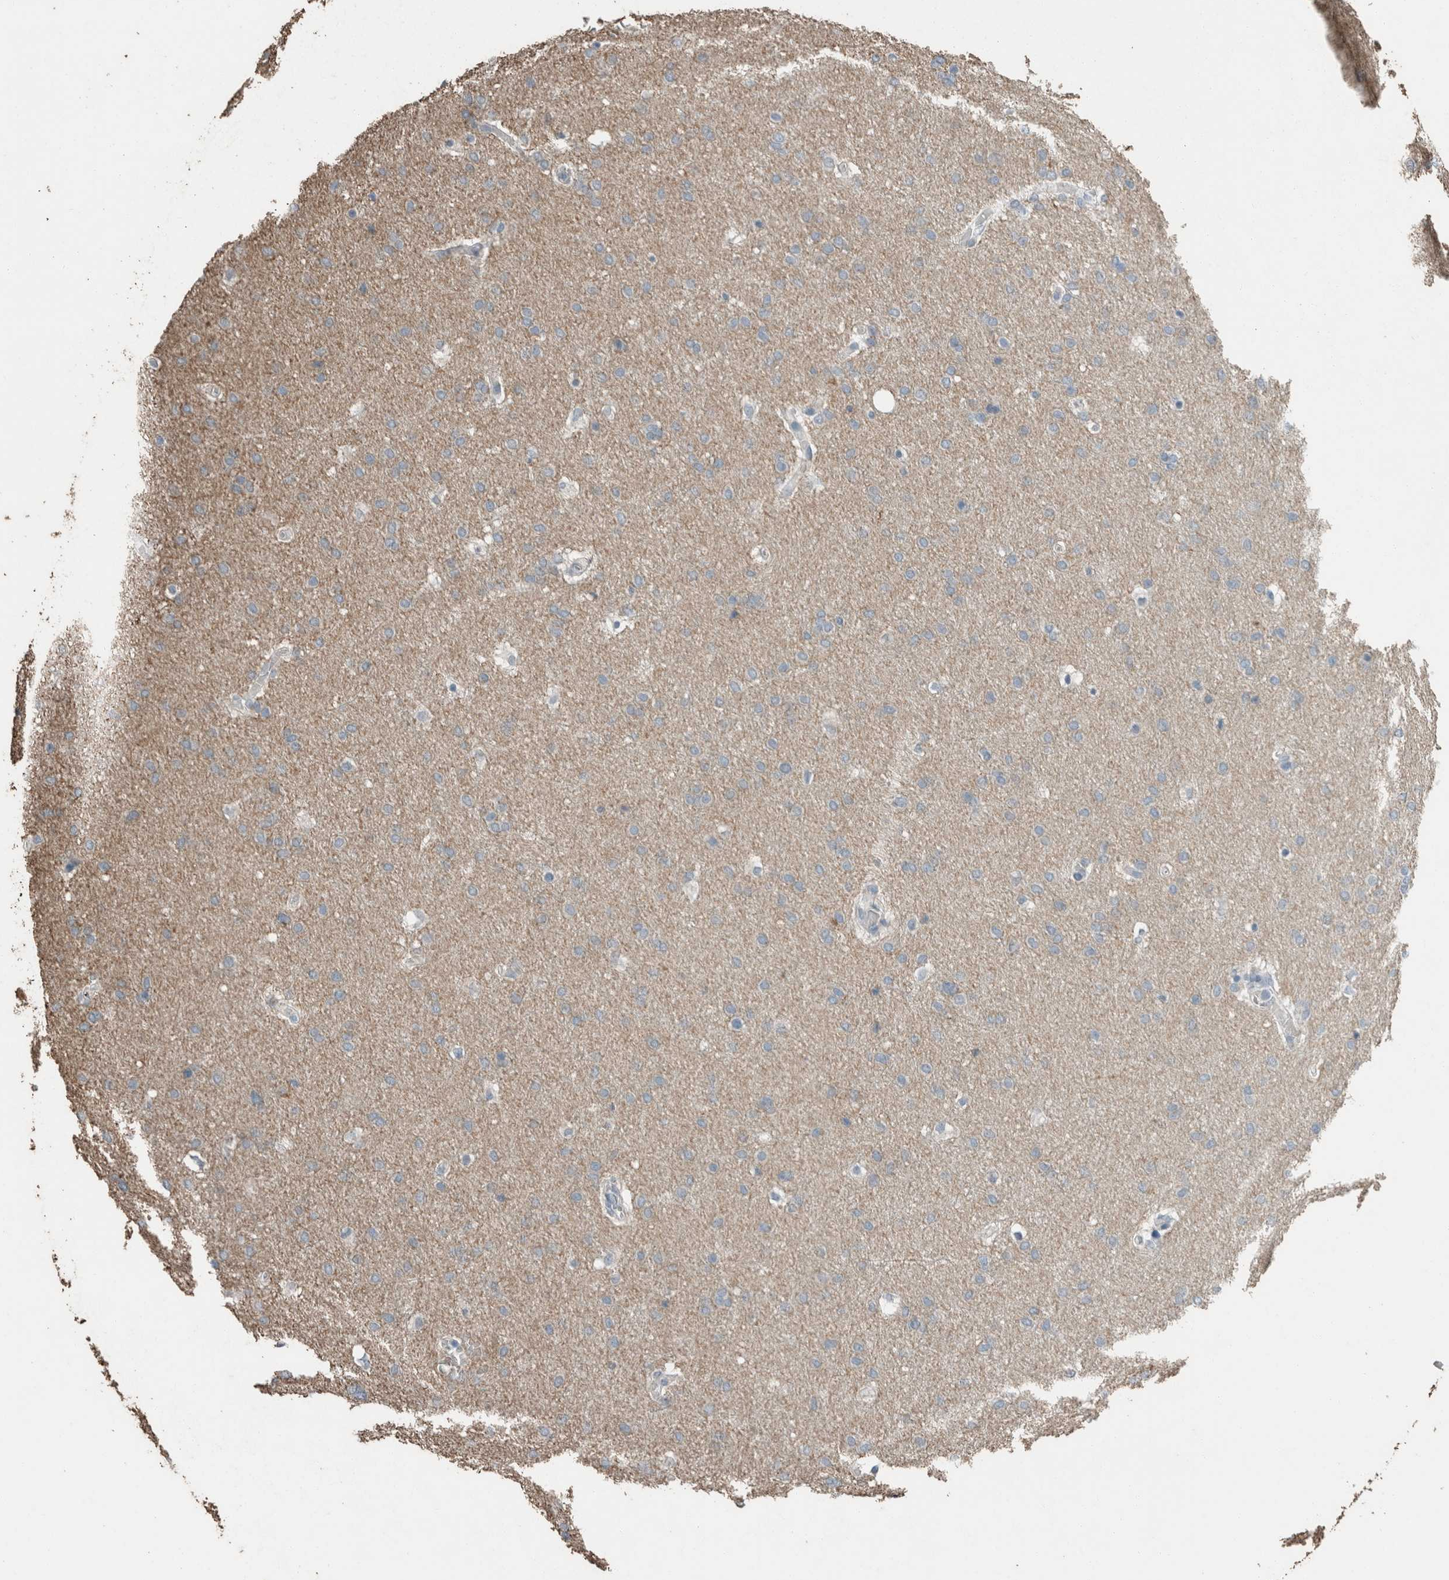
{"staining": {"intensity": "negative", "quantity": "none", "location": "none"}, "tissue": "glioma", "cell_type": "Tumor cells", "image_type": "cancer", "snomed": [{"axis": "morphology", "description": "Glioma, malignant, Low grade"}, {"axis": "topography", "description": "Brain"}], "caption": "Immunohistochemical staining of human malignant glioma (low-grade) demonstrates no significant staining in tumor cells. (Immunohistochemistry, brightfield microscopy, high magnification).", "gene": "ACVR2B", "patient": {"sex": "female", "age": 37}}